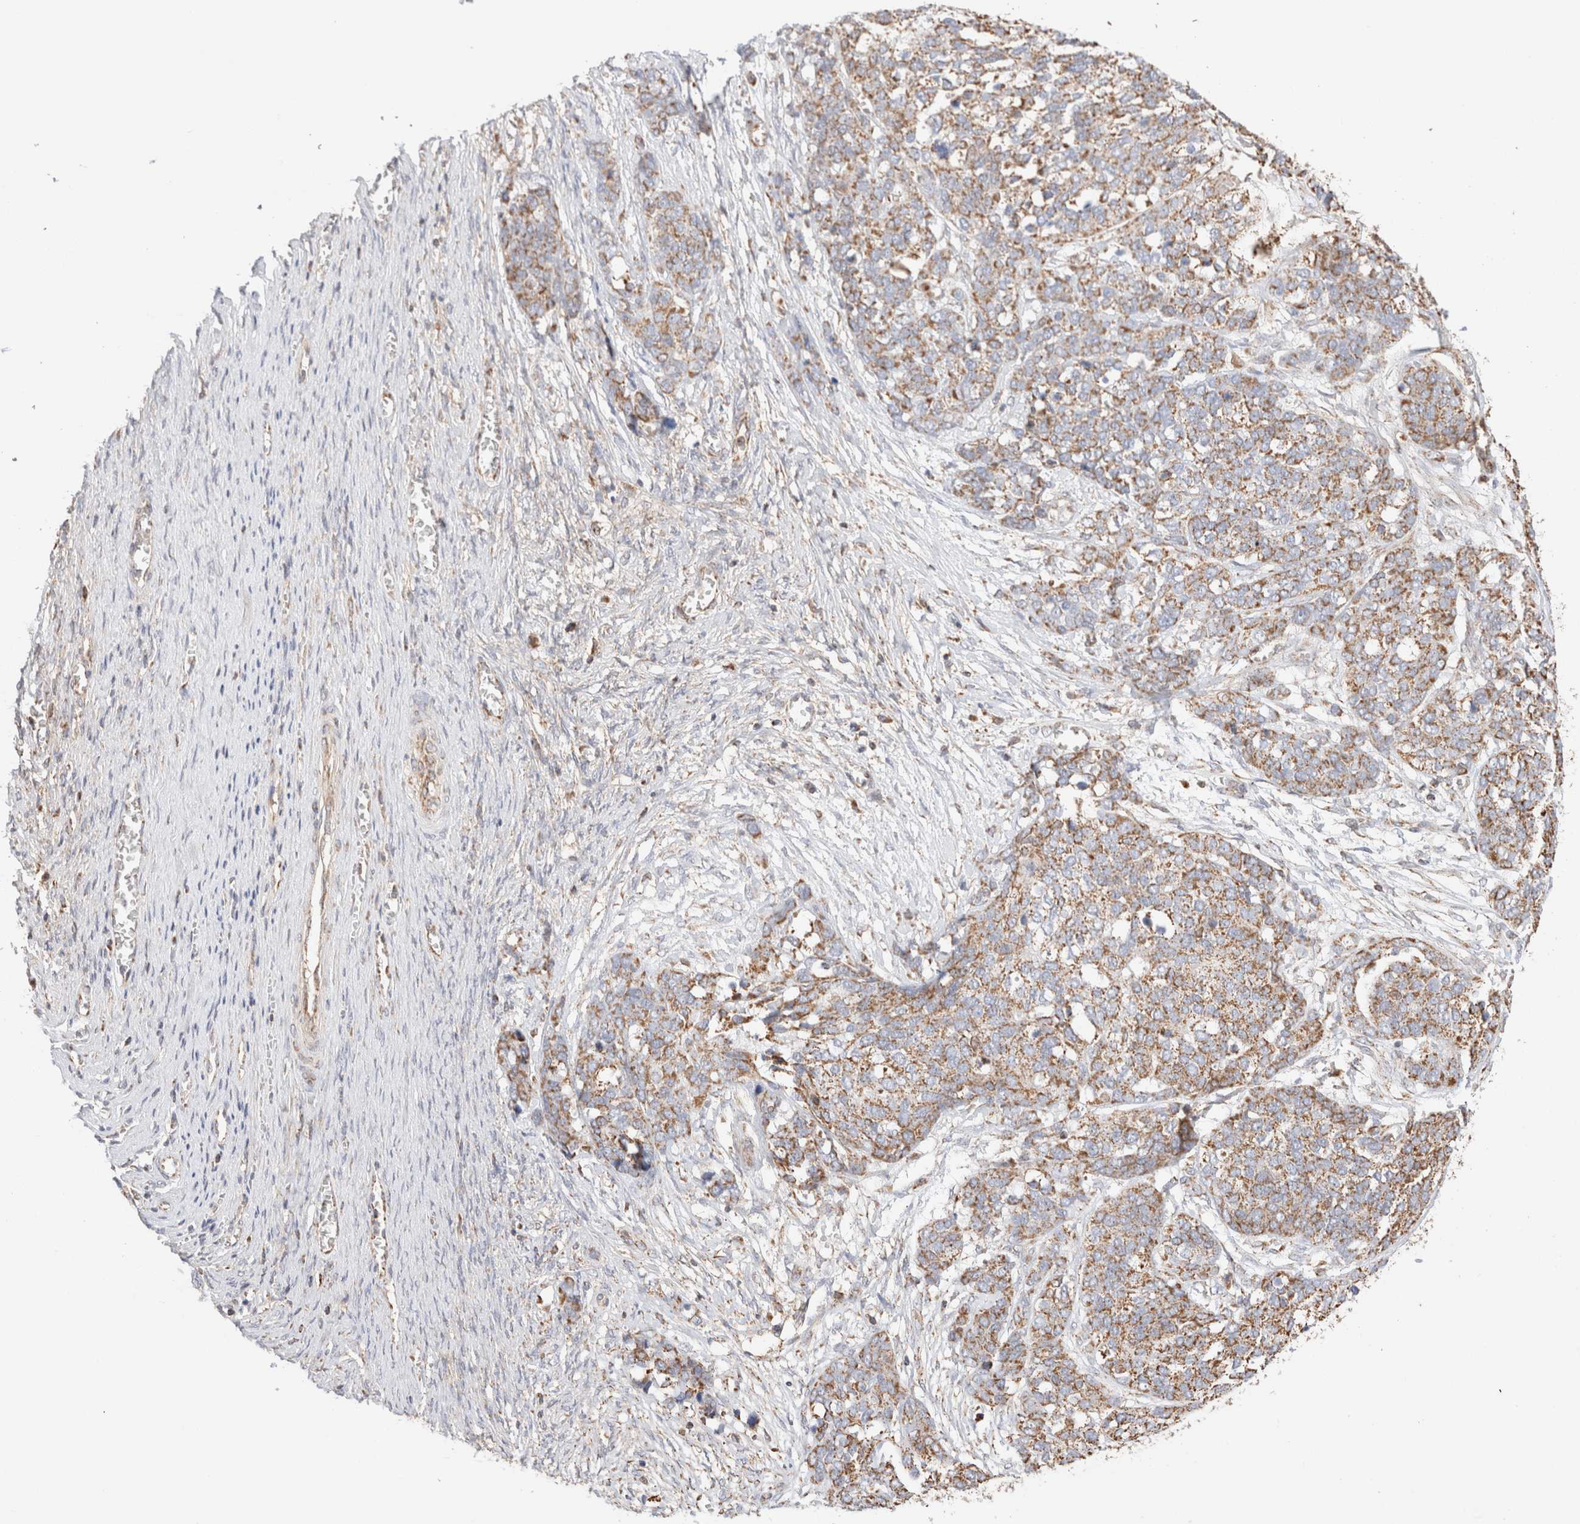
{"staining": {"intensity": "weak", "quantity": ">75%", "location": "cytoplasmic/membranous"}, "tissue": "ovarian cancer", "cell_type": "Tumor cells", "image_type": "cancer", "snomed": [{"axis": "morphology", "description": "Cystadenocarcinoma, serous, NOS"}, {"axis": "topography", "description": "Ovary"}], "caption": "High-magnification brightfield microscopy of ovarian cancer (serous cystadenocarcinoma) stained with DAB (3,3'-diaminobenzidine) (brown) and counterstained with hematoxylin (blue). tumor cells exhibit weak cytoplasmic/membranous expression is seen in approximately>75% of cells.", "gene": "TMPPE", "patient": {"sex": "female", "age": 44}}